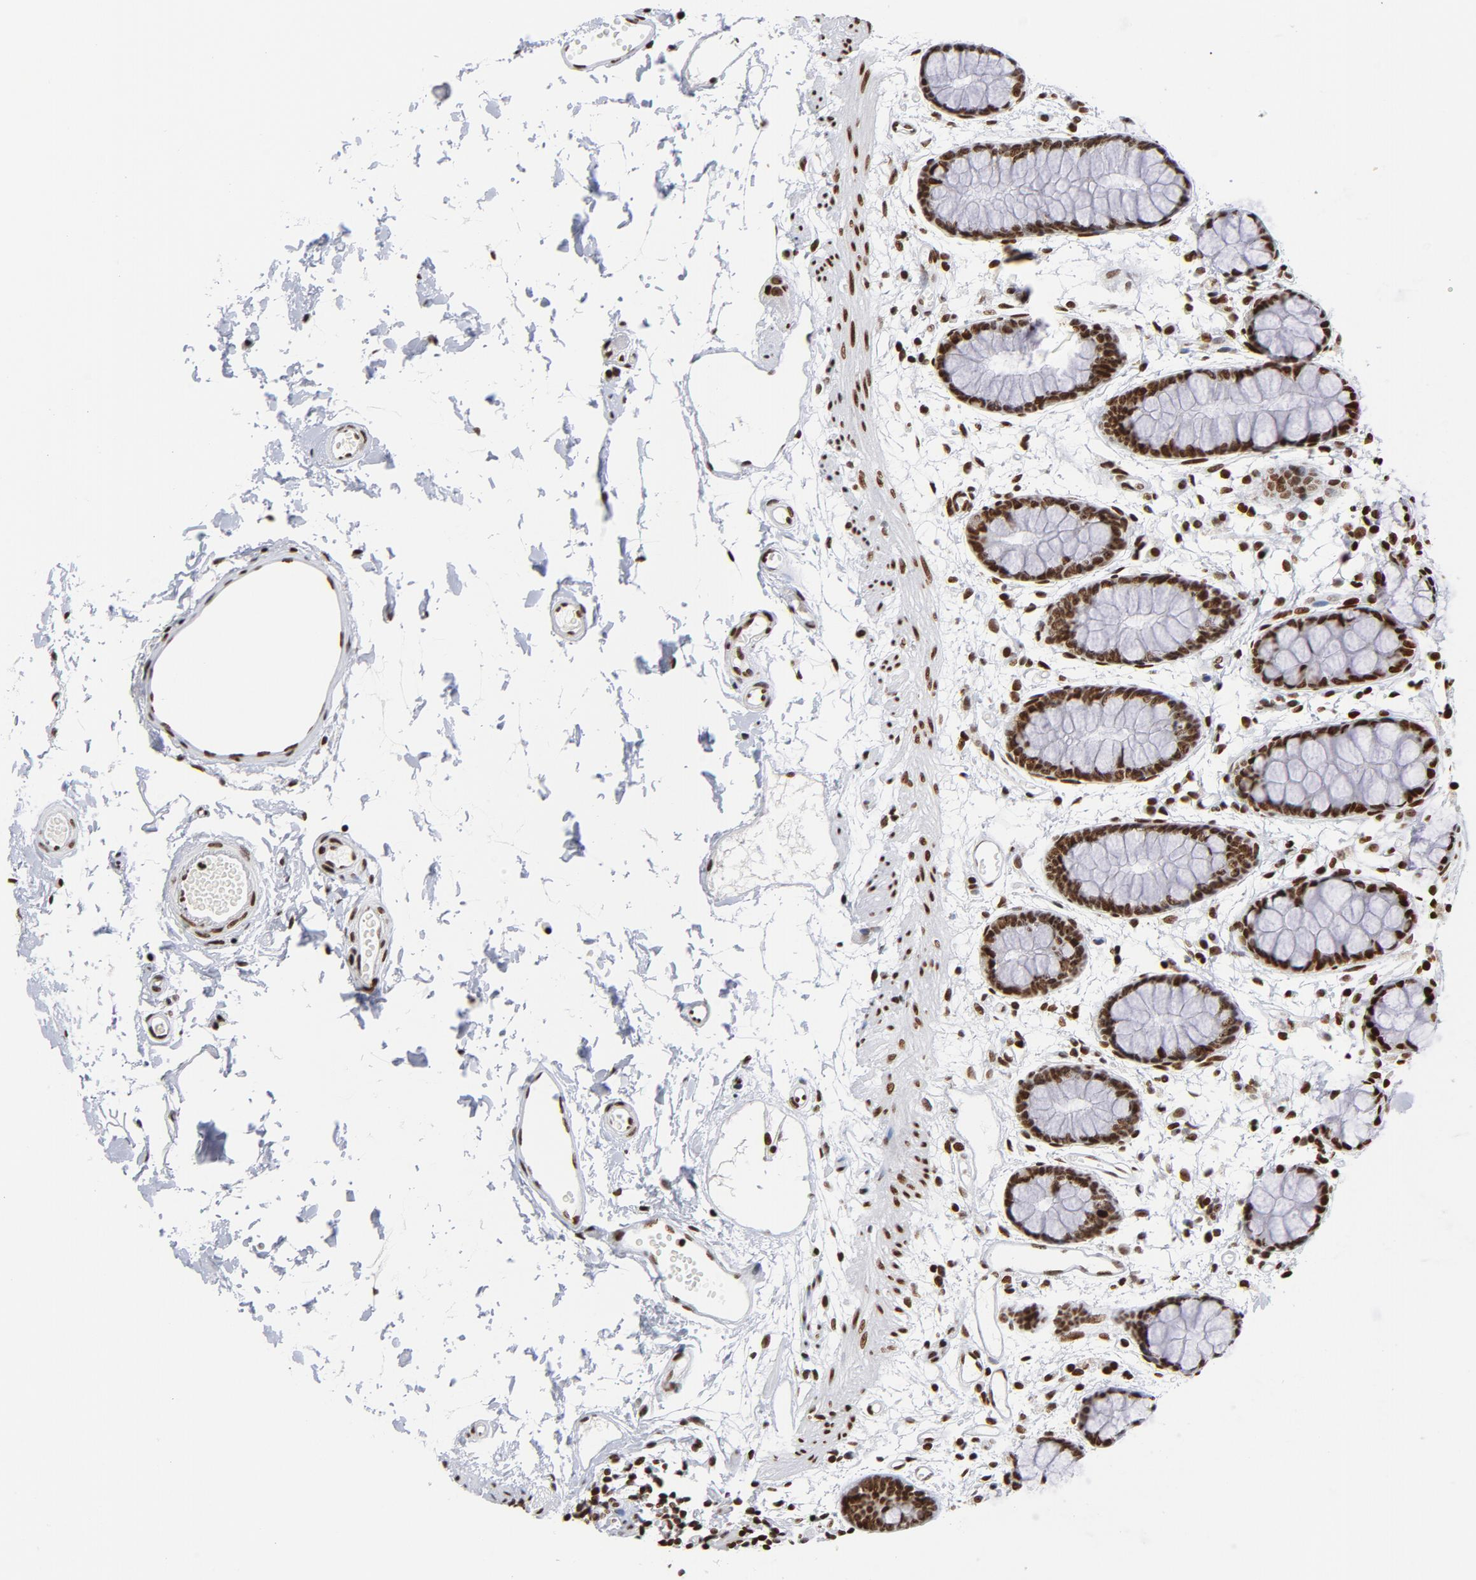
{"staining": {"intensity": "strong", "quantity": ">75%", "location": "nuclear"}, "tissue": "rectum", "cell_type": "Glandular cells", "image_type": "normal", "snomed": [{"axis": "morphology", "description": "Normal tissue, NOS"}, {"axis": "topography", "description": "Rectum"}], "caption": "Protein staining of unremarkable rectum demonstrates strong nuclear staining in approximately >75% of glandular cells.", "gene": "TOP2B", "patient": {"sex": "female", "age": 66}}